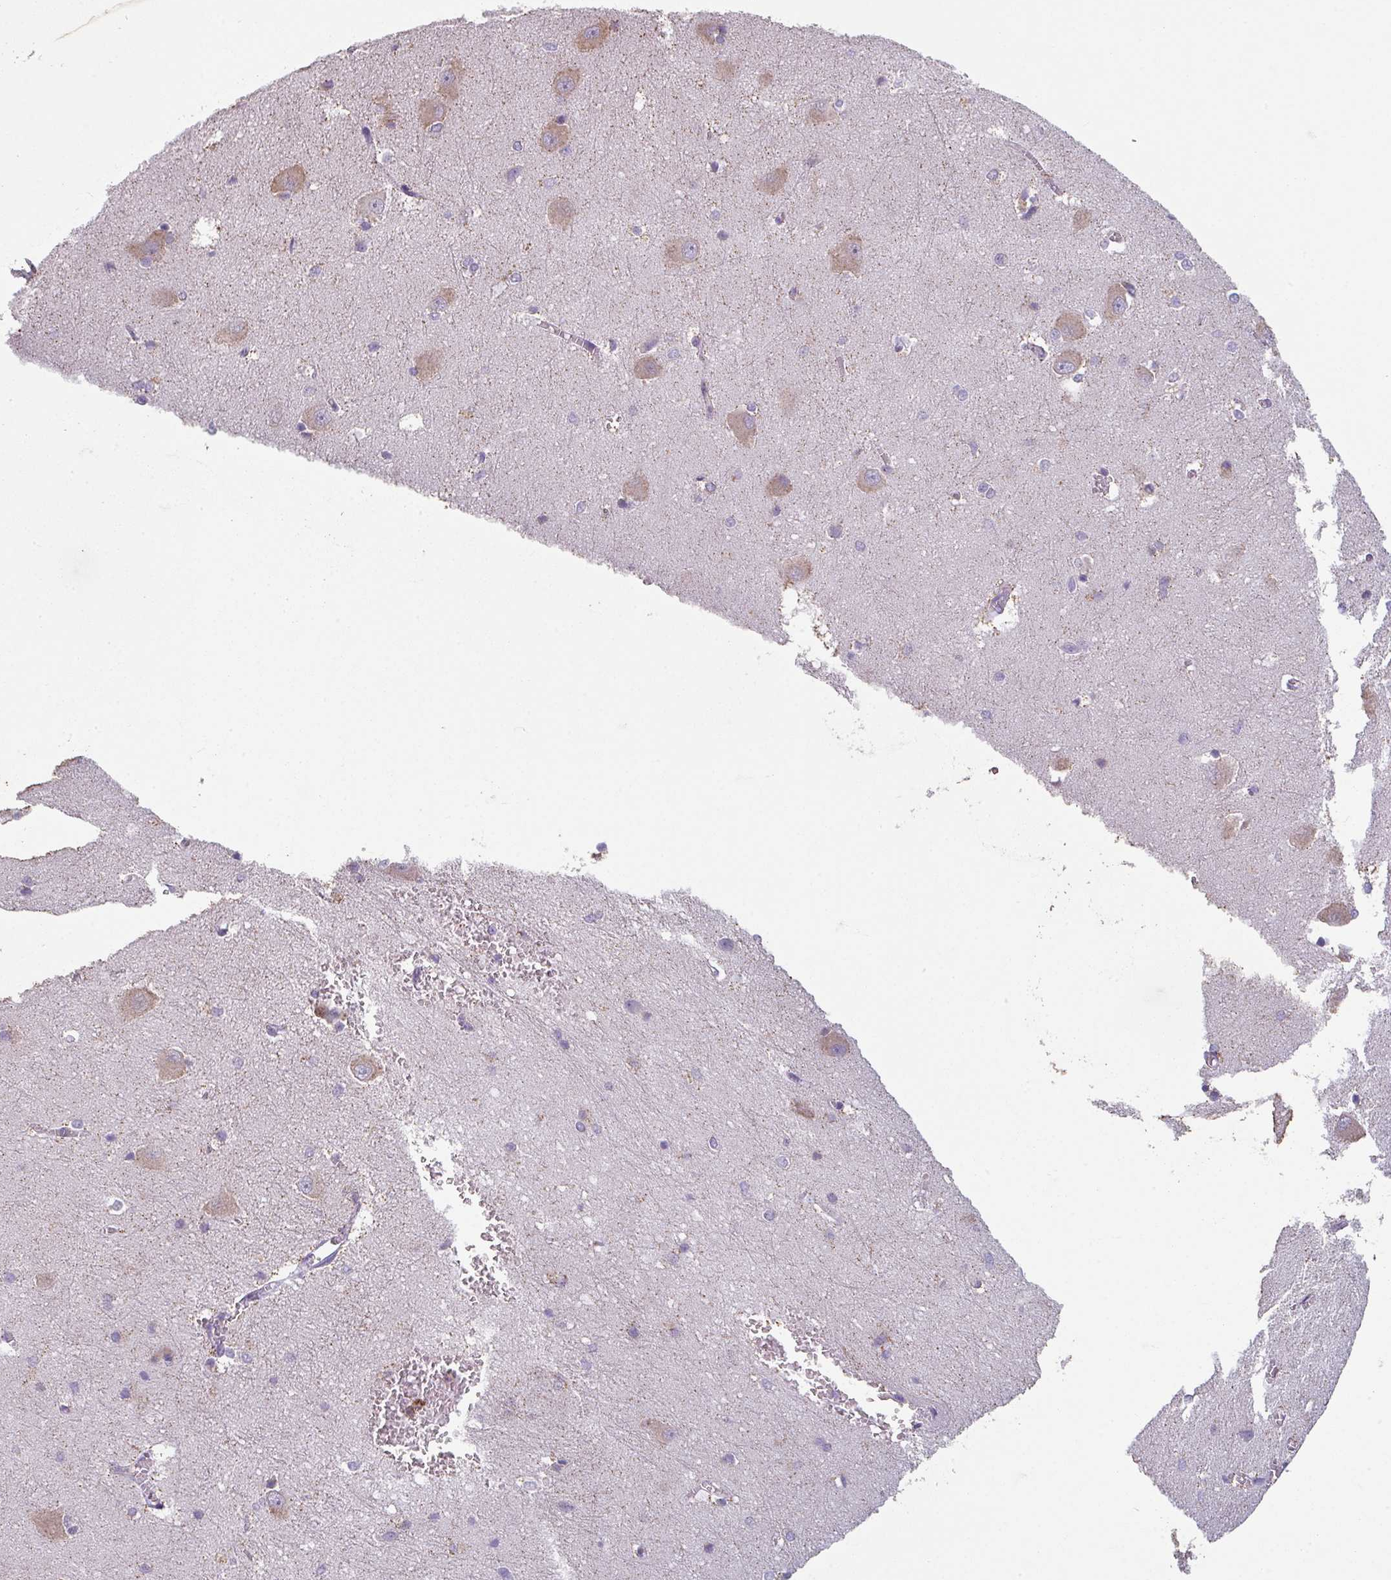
{"staining": {"intensity": "weak", "quantity": "<25%", "location": "cytoplasmic/membranous"}, "tissue": "hippocampus", "cell_type": "Glial cells", "image_type": "normal", "snomed": [{"axis": "morphology", "description": "Normal tissue, NOS"}, {"axis": "topography", "description": "Hippocampus"}], "caption": "IHC of normal hippocampus shows no expression in glial cells.", "gene": "NEDD9", "patient": {"sex": "female", "age": 64}}